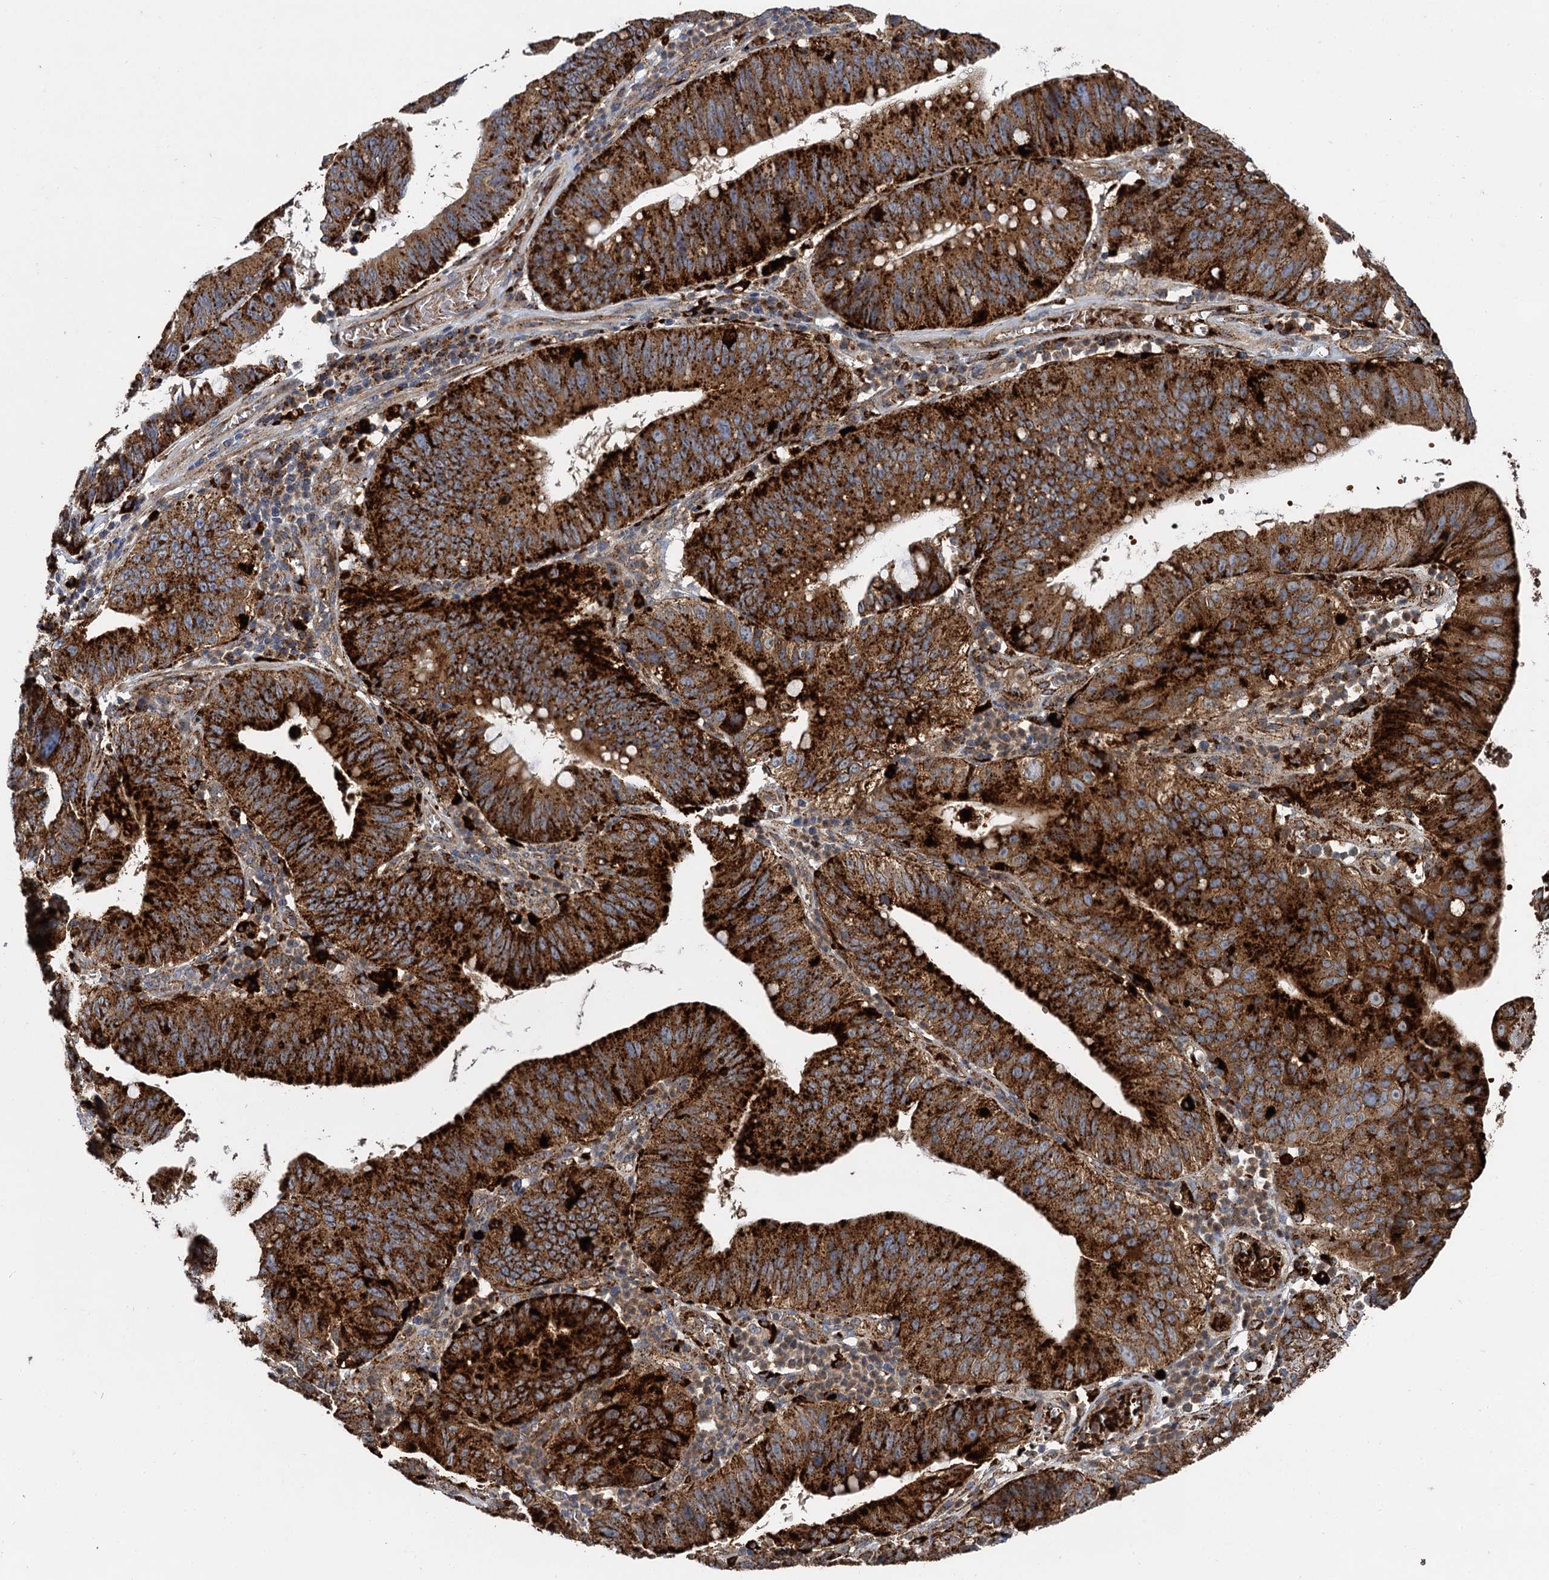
{"staining": {"intensity": "strong", "quantity": ">75%", "location": "cytoplasmic/membranous"}, "tissue": "stomach cancer", "cell_type": "Tumor cells", "image_type": "cancer", "snomed": [{"axis": "morphology", "description": "Adenocarcinoma, NOS"}, {"axis": "topography", "description": "Stomach"}], "caption": "Approximately >75% of tumor cells in human stomach adenocarcinoma show strong cytoplasmic/membranous protein positivity as visualized by brown immunohistochemical staining.", "gene": "GBA1", "patient": {"sex": "male", "age": 59}}